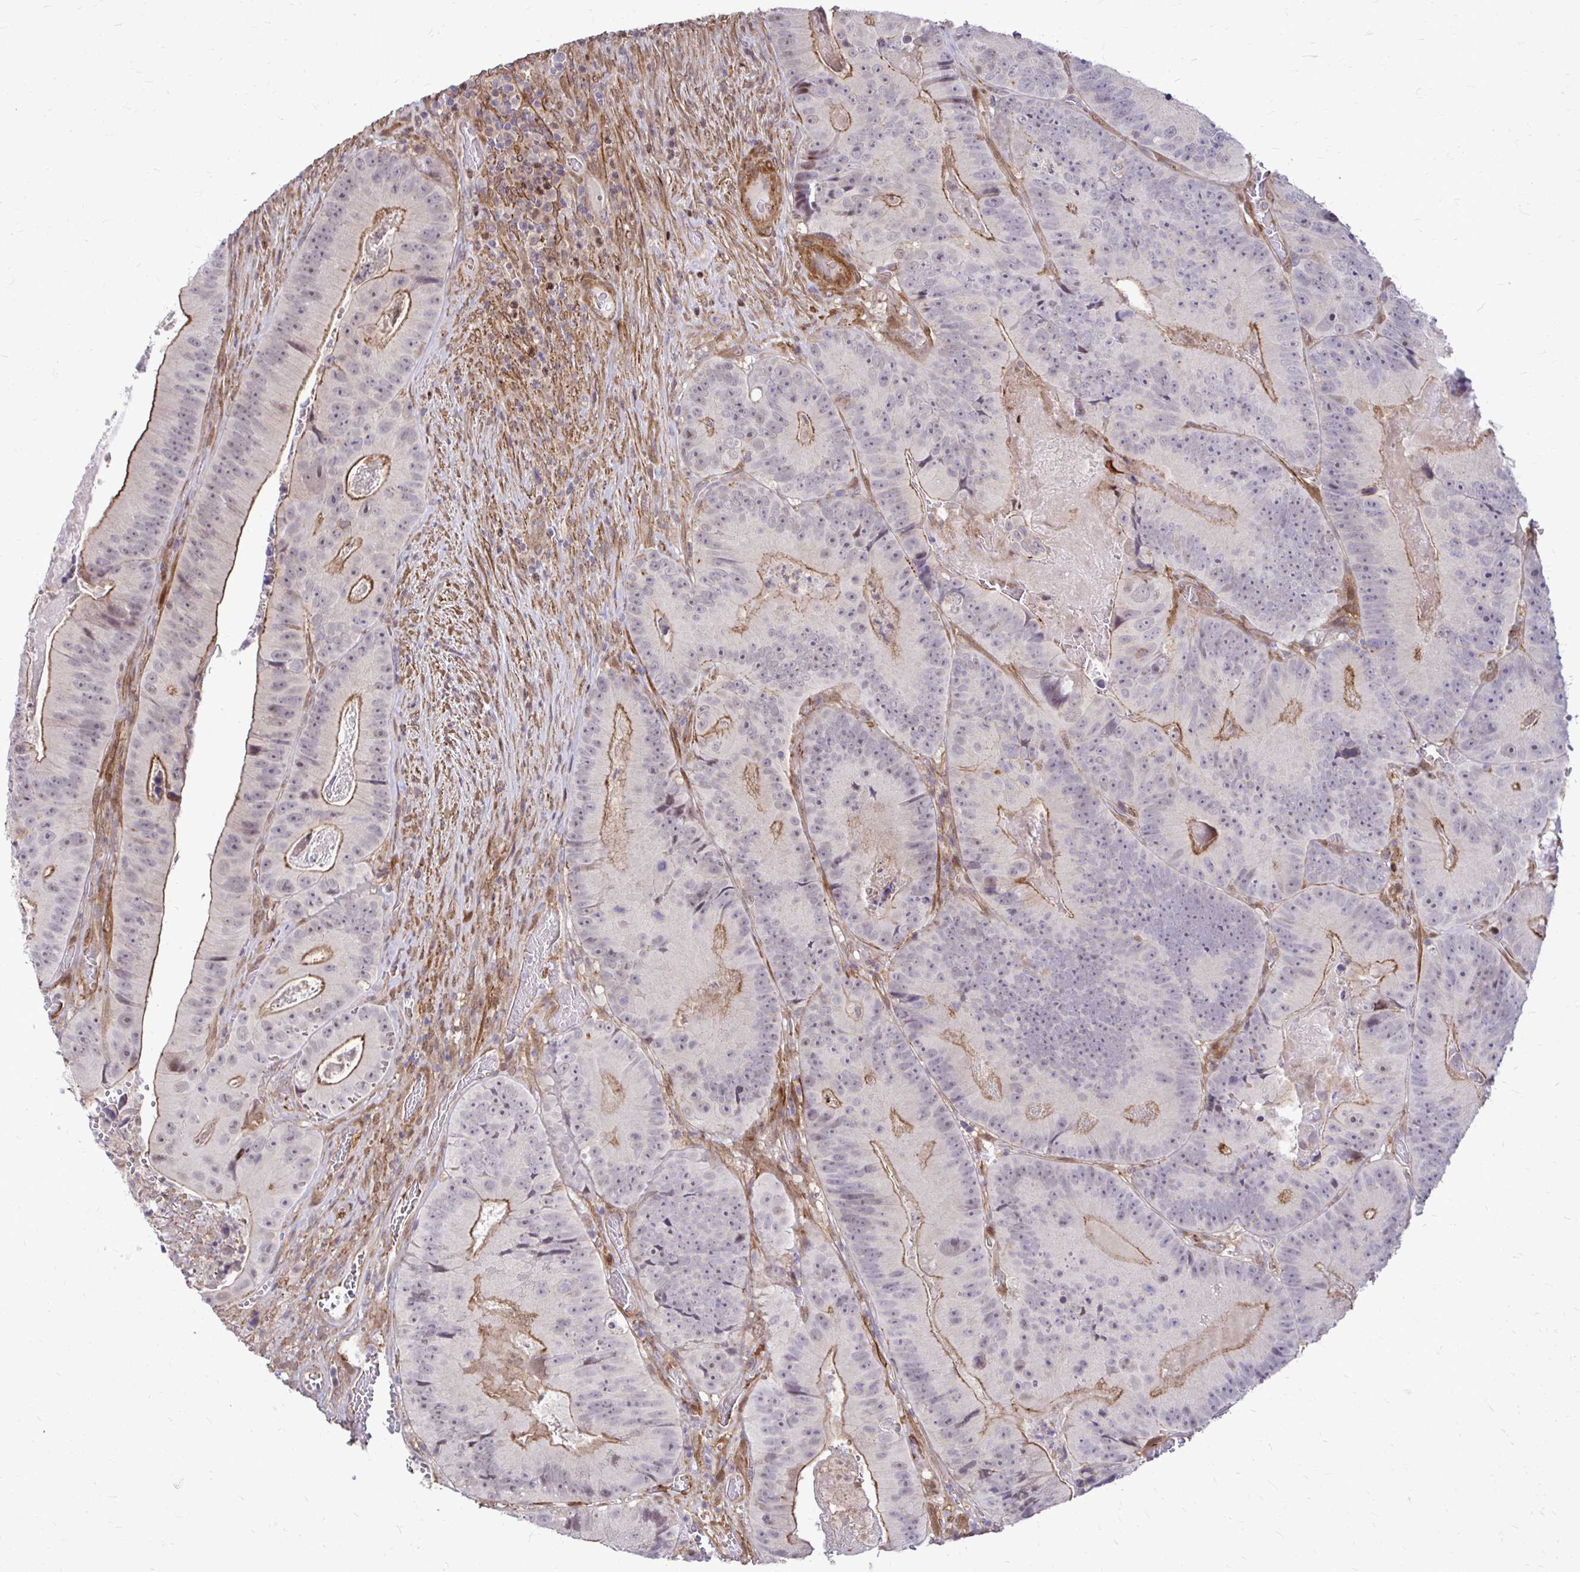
{"staining": {"intensity": "moderate", "quantity": "25%-75%", "location": "cytoplasmic/membranous"}, "tissue": "colorectal cancer", "cell_type": "Tumor cells", "image_type": "cancer", "snomed": [{"axis": "morphology", "description": "Adenocarcinoma, NOS"}, {"axis": "topography", "description": "Colon"}], "caption": "The immunohistochemical stain highlights moderate cytoplasmic/membranous positivity in tumor cells of colorectal cancer tissue.", "gene": "TRIP6", "patient": {"sex": "female", "age": 86}}